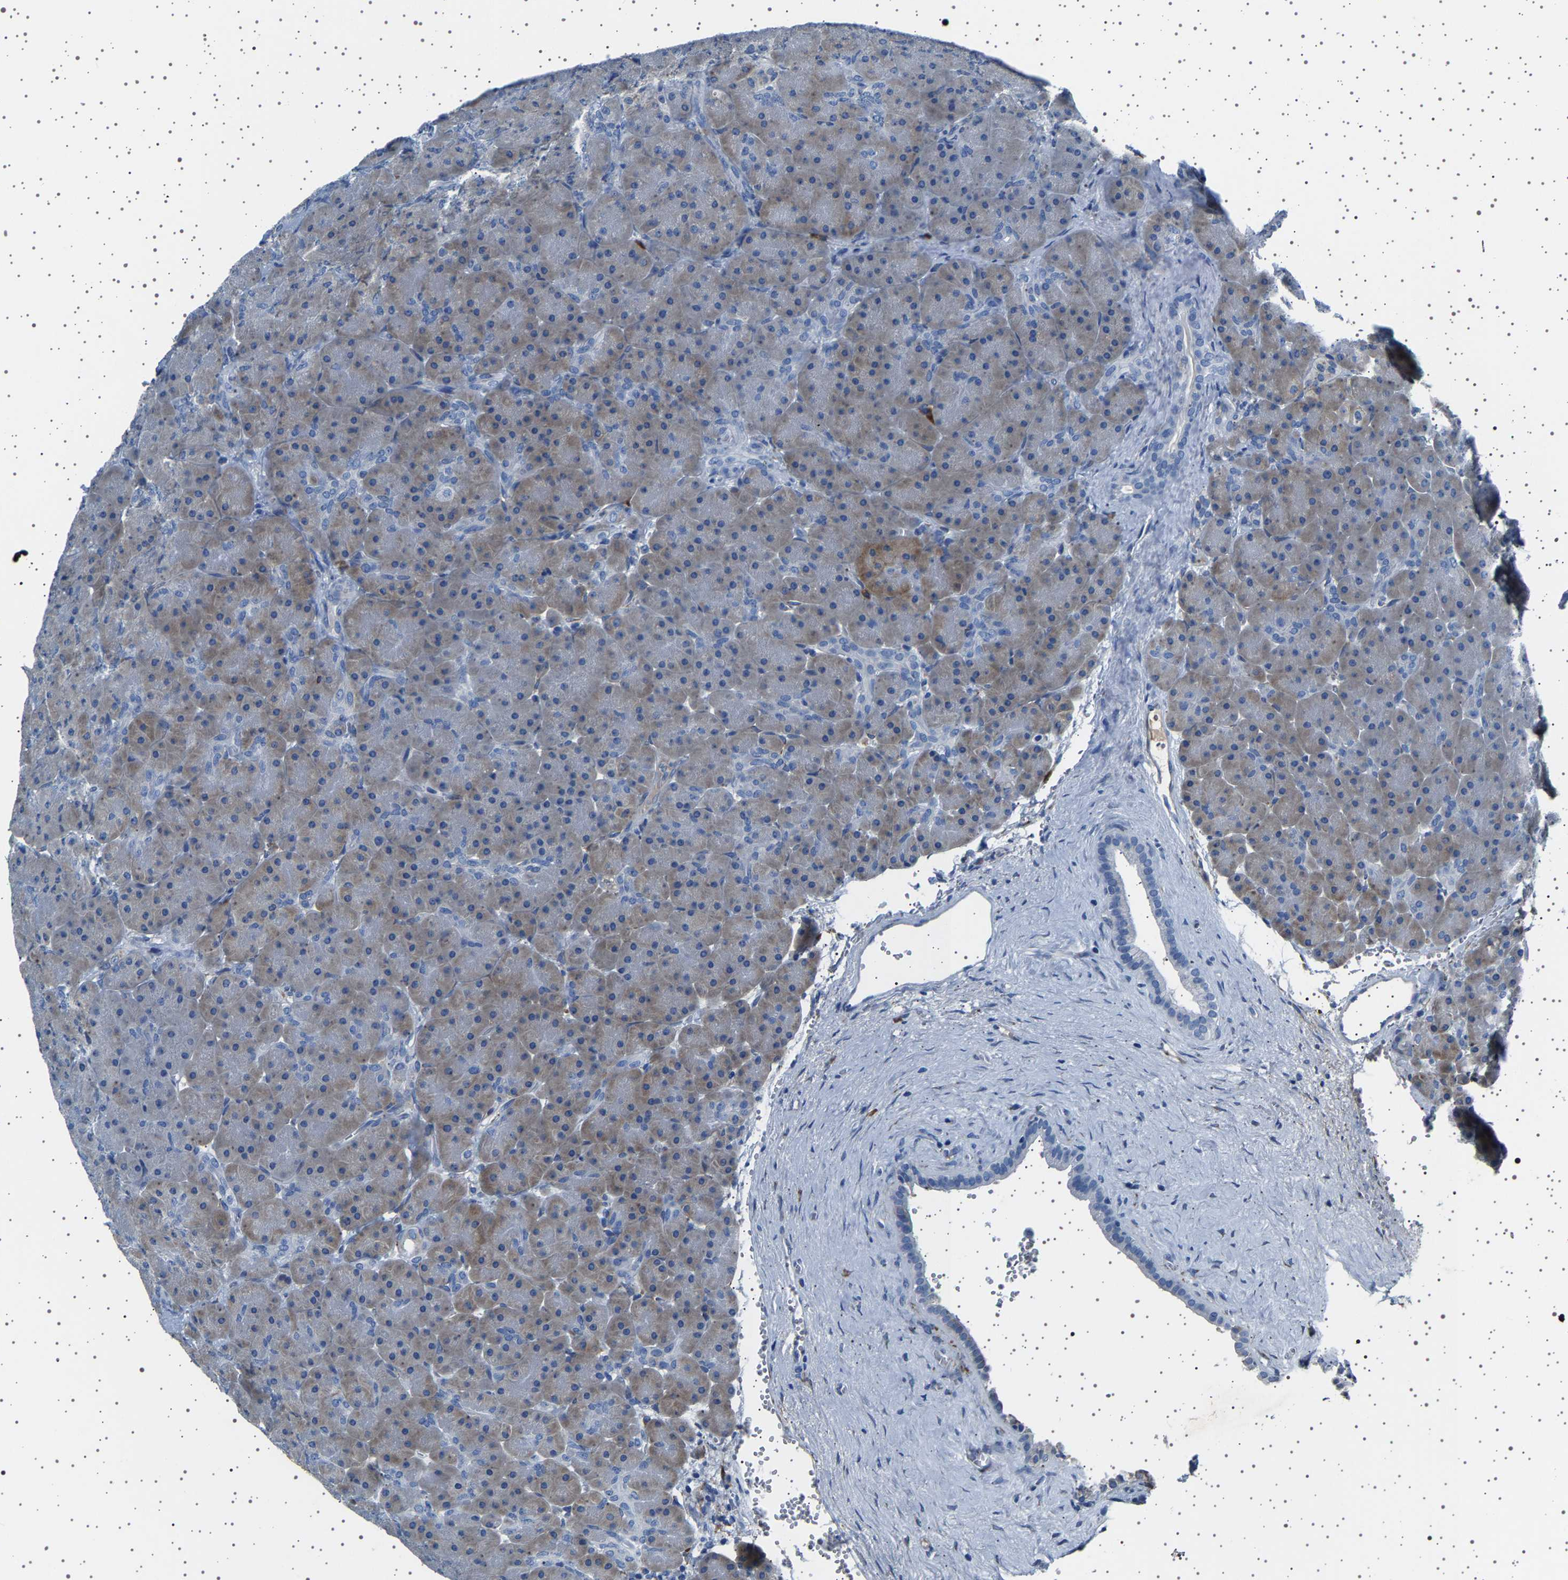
{"staining": {"intensity": "moderate", "quantity": "<25%", "location": "cytoplasmic/membranous"}, "tissue": "pancreas", "cell_type": "Exocrine glandular cells", "image_type": "normal", "snomed": [{"axis": "morphology", "description": "Normal tissue, NOS"}, {"axis": "topography", "description": "Pancreas"}], "caption": "IHC of benign human pancreas shows low levels of moderate cytoplasmic/membranous expression in approximately <25% of exocrine glandular cells.", "gene": "FTCD", "patient": {"sex": "male", "age": 66}}